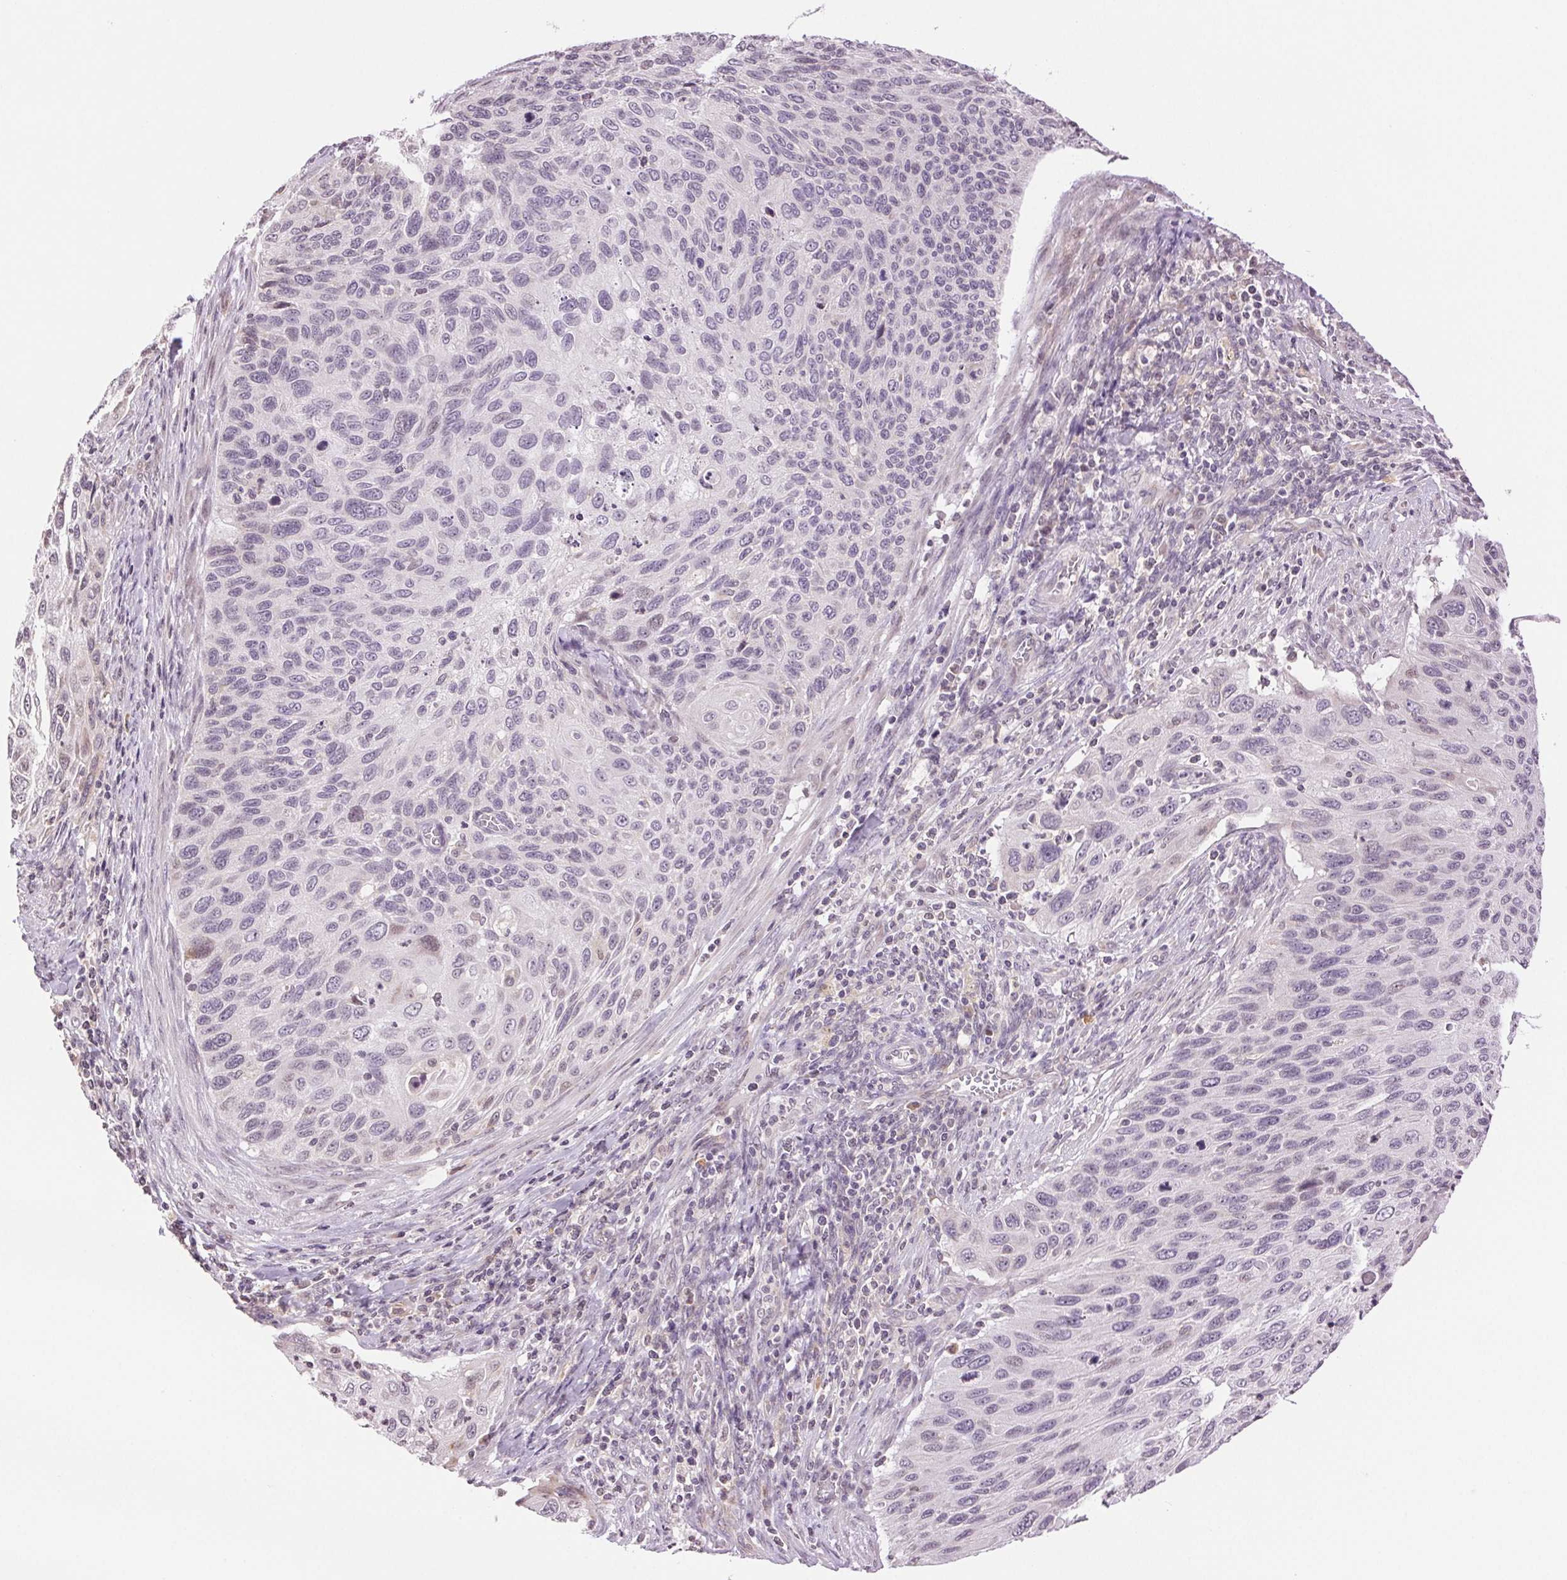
{"staining": {"intensity": "negative", "quantity": "none", "location": "none"}, "tissue": "cervical cancer", "cell_type": "Tumor cells", "image_type": "cancer", "snomed": [{"axis": "morphology", "description": "Squamous cell carcinoma, NOS"}, {"axis": "topography", "description": "Cervix"}], "caption": "DAB immunohistochemical staining of human squamous cell carcinoma (cervical) displays no significant positivity in tumor cells.", "gene": "TNNT3", "patient": {"sex": "female", "age": 70}}